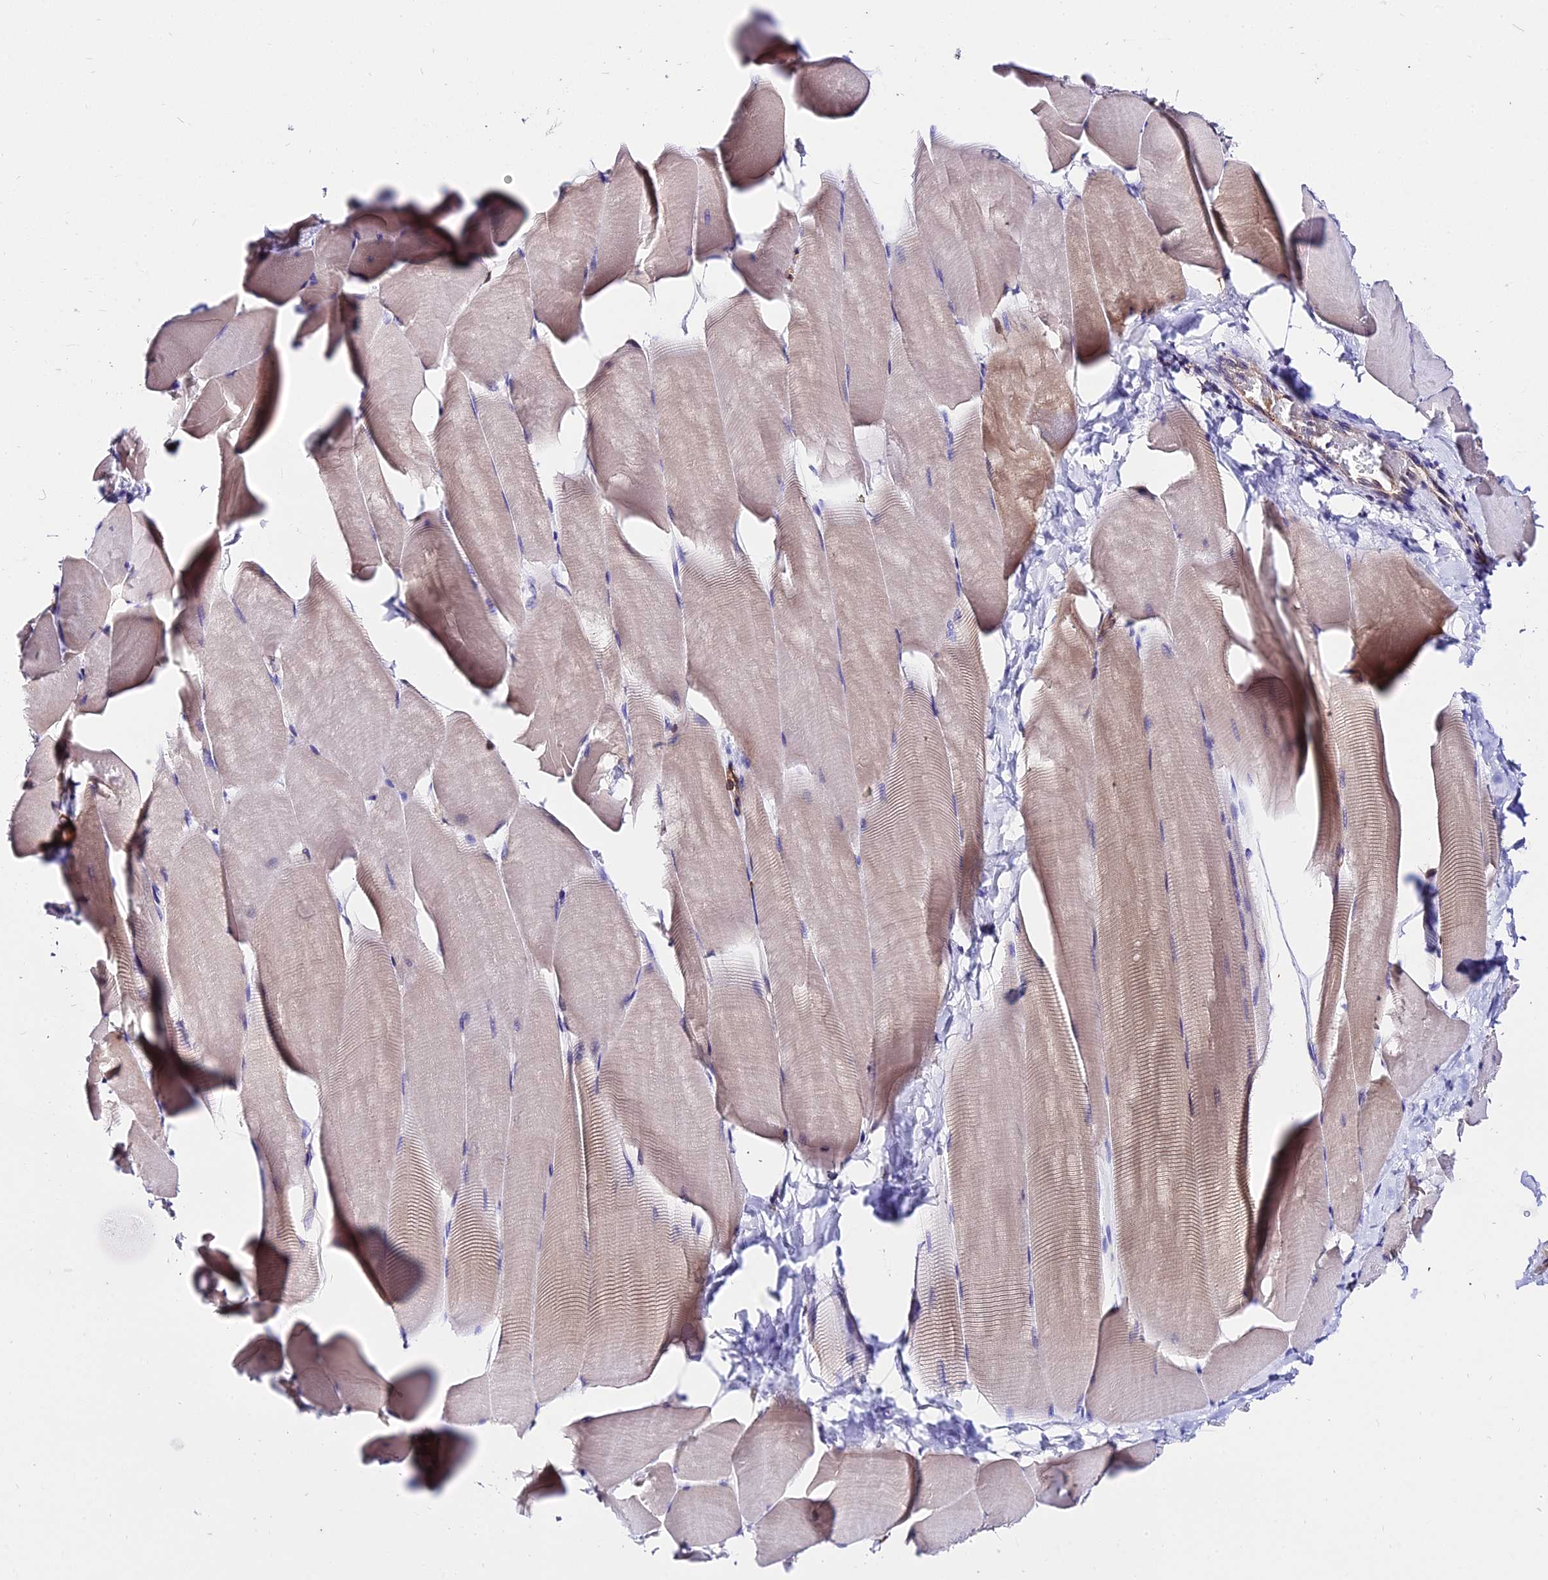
{"staining": {"intensity": "weak", "quantity": "<25%", "location": "cytoplasmic/membranous"}, "tissue": "skeletal muscle", "cell_type": "Myocytes", "image_type": "normal", "snomed": [{"axis": "morphology", "description": "Normal tissue, NOS"}, {"axis": "topography", "description": "Skeletal muscle"}], "caption": "IHC photomicrograph of unremarkable human skeletal muscle stained for a protein (brown), which shows no expression in myocytes. (Brightfield microscopy of DAB immunohistochemistry at high magnification).", "gene": "CSRP1", "patient": {"sex": "male", "age": 25}}